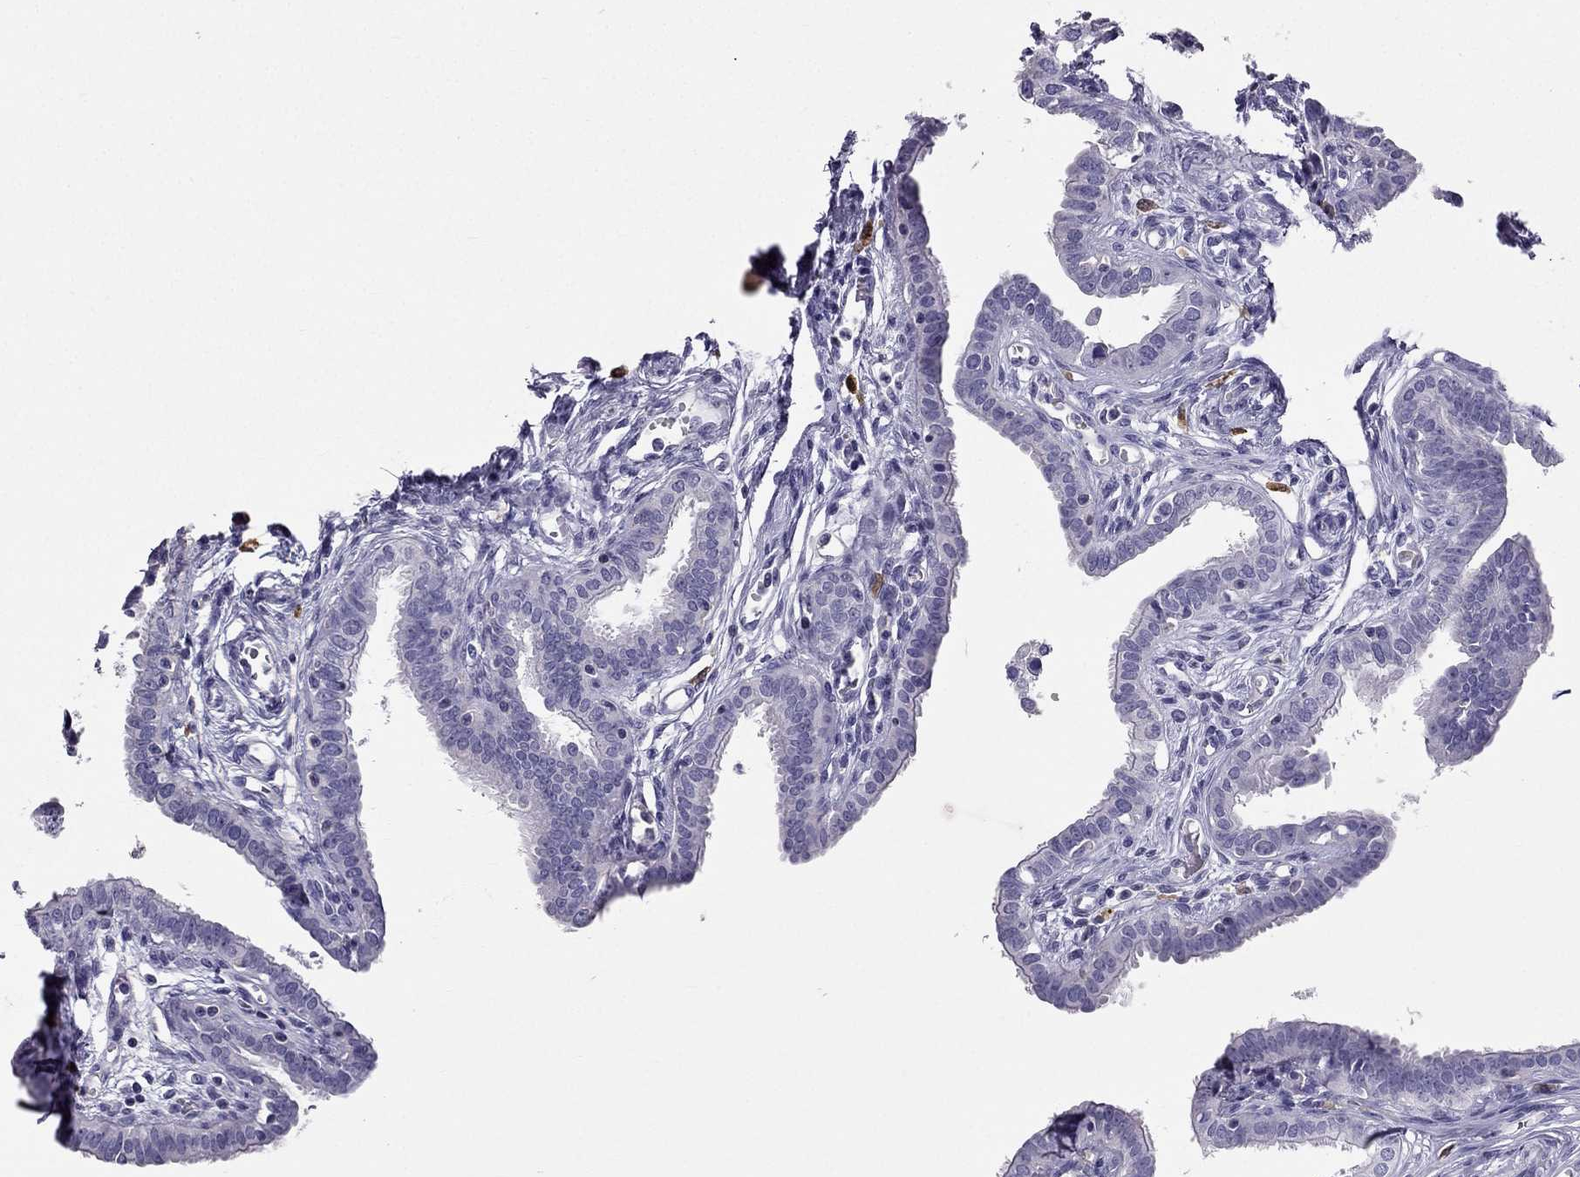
{"staining": {"intensity": "negative", "quantity": "none", "location": "none"}, "tissue": "fallopian tube", "cell_type": "Glandular cells", "image_type": "normal", "snomed": [{"axis": "morphology", "description": "Normal tissue, NOS"}, {"axis": "morphology", "description": "Carcinoma, endometroid"}, {"axis": "topography", "description": "Fallopian tube"}, {"axis": "topography", "description": "Ovary"}], "caption": "Glandular cells are negative for brown protein staining in benign fallopian tube. (Brightfield microscopy of DAB (3,3'-diaminobenzidine) immunohistochemistry (IHC) at high magnification).", "gene": "LMTK3", "patient": {"sex": "female", "age": 42}}